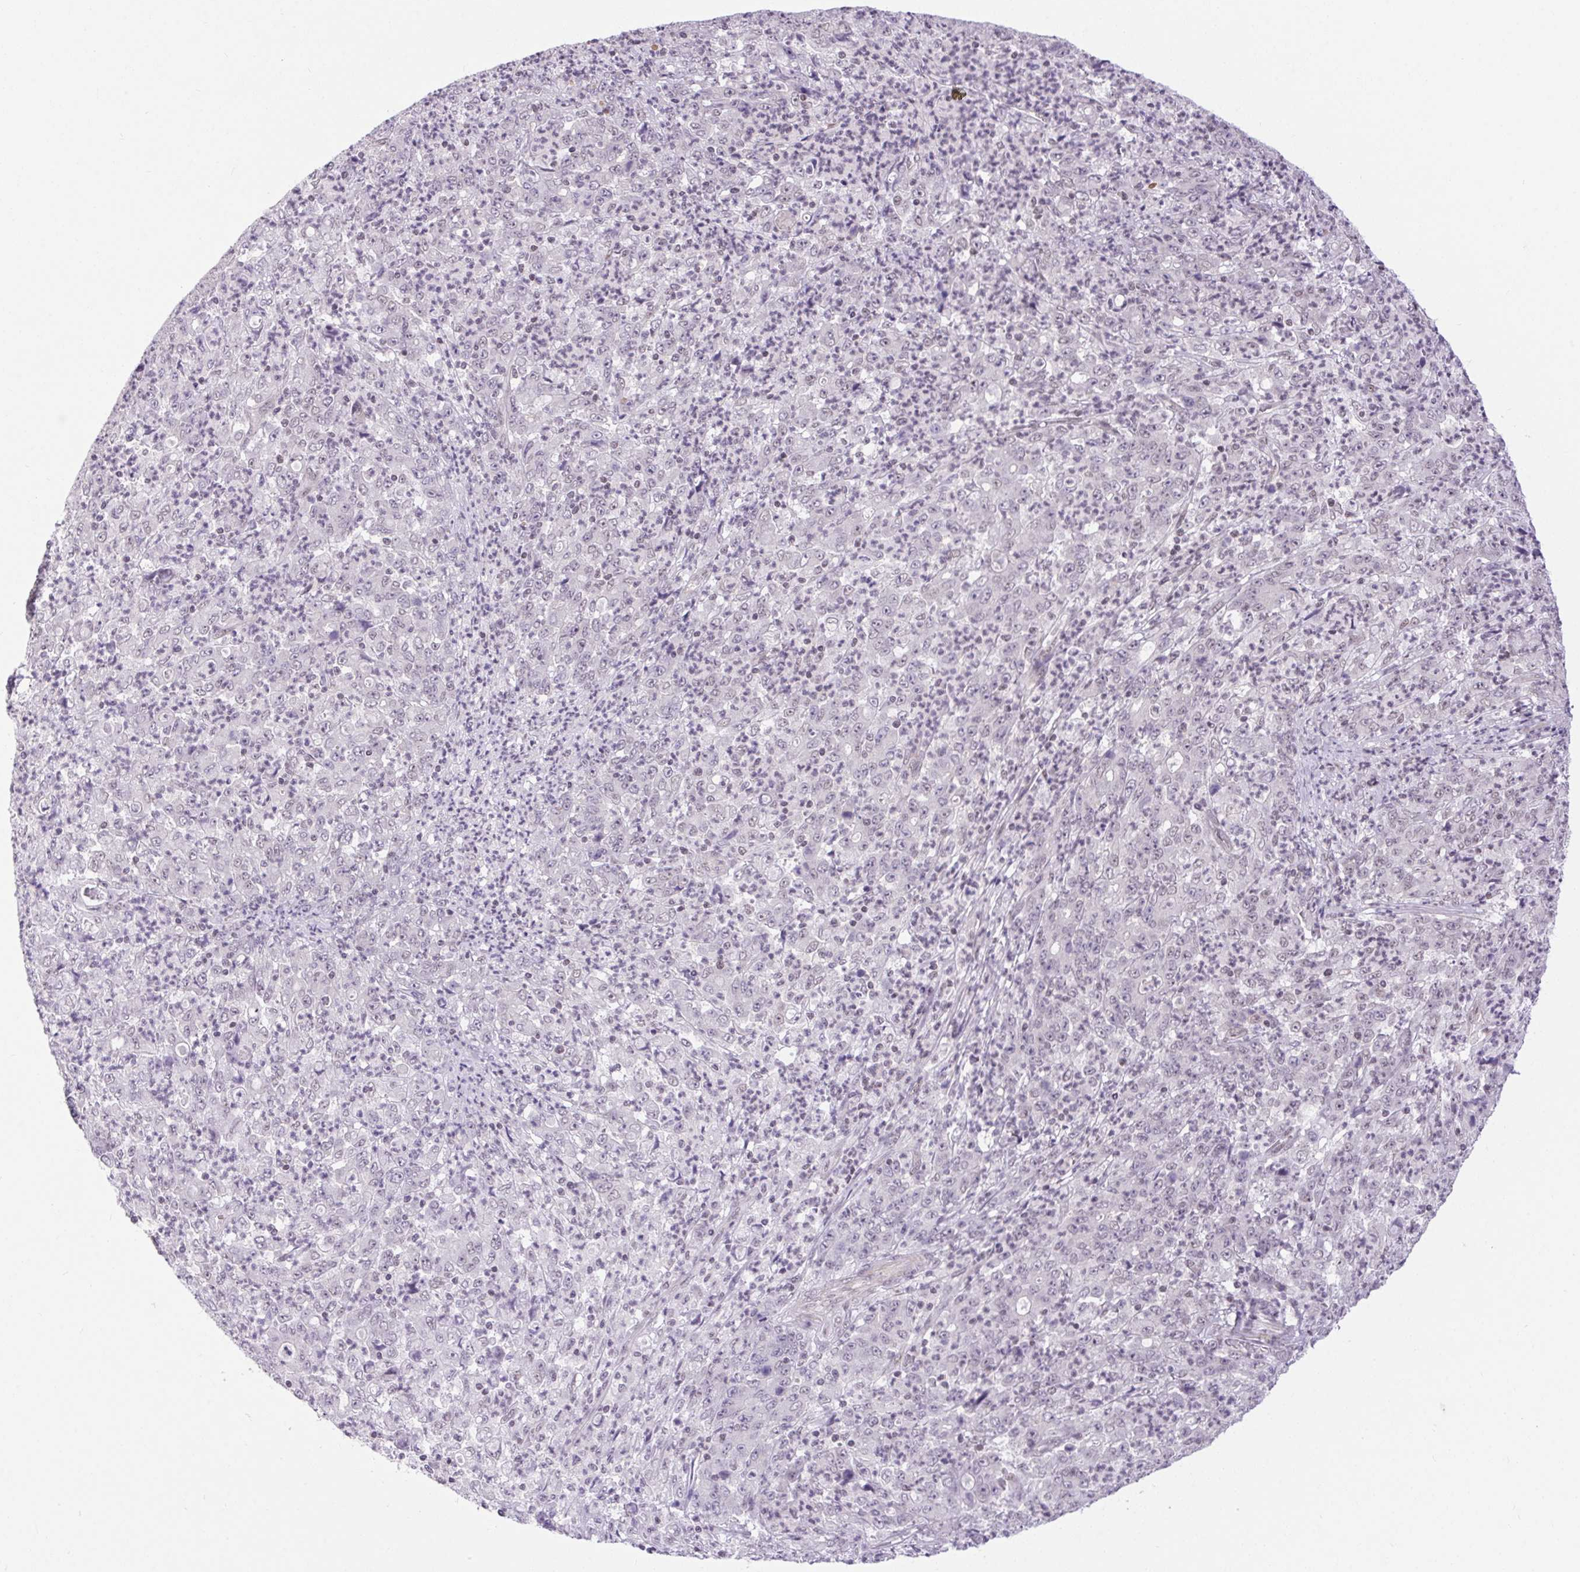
{"staining": {"intensity": "negative", "quantity": "none", "location": "none"}, "tissue": "stomach cancer", "cell_type": "Tumor cells", "image_type": "cancer", "snomed": [{"axis": "morphology", "description": "Adenocarcinoma, NOS"}, {"axis": "topography", "description": "Stomach, lower"}], "caption": "Immunohistochemical staining of human stomach adenocarcinoma reveals no significant positivity in tumor cells.", "gene": "DDX17", "patient": {"sex": "female", "age": 71}}